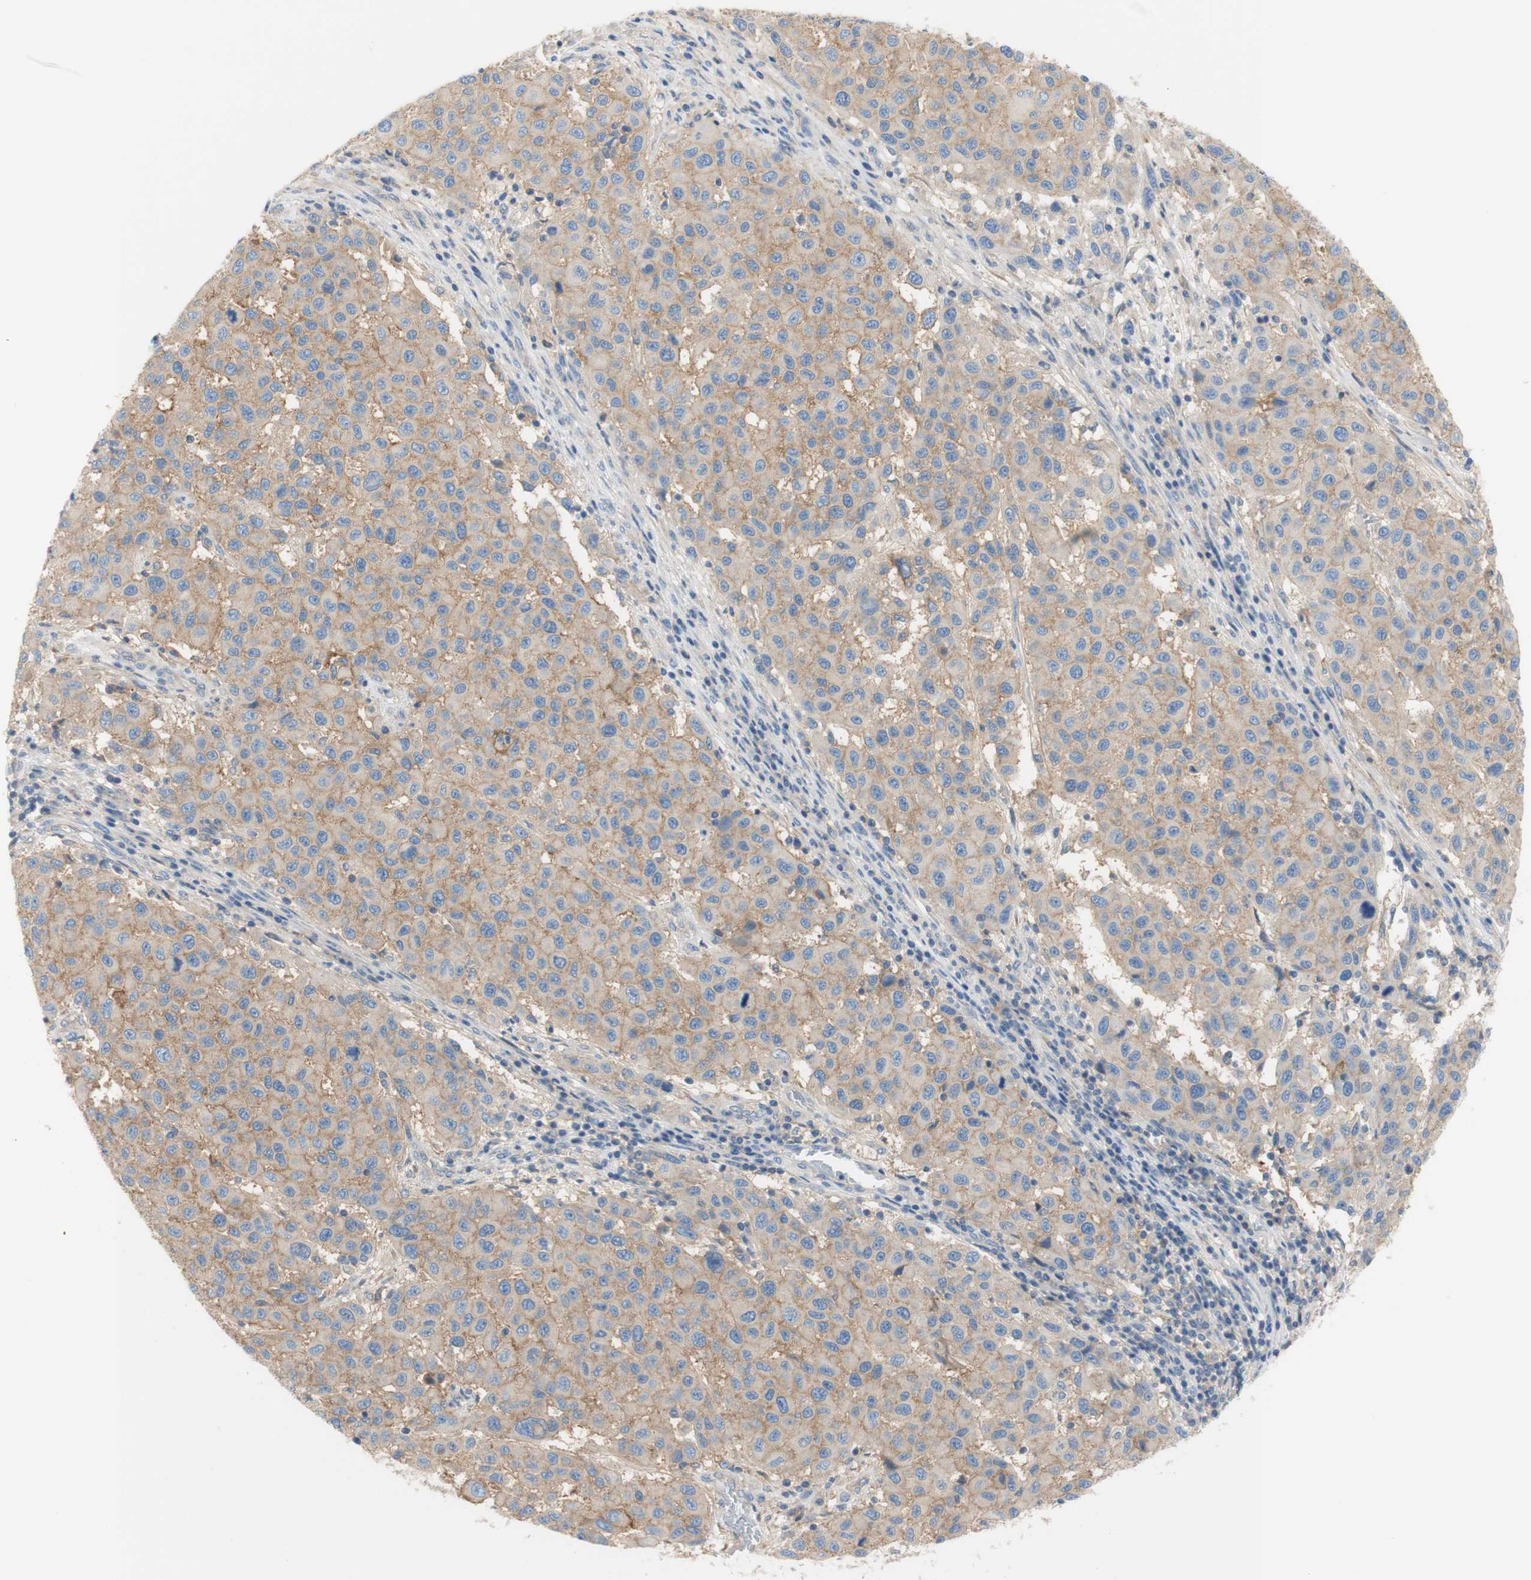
{"staining": {"intensity": "moderate", "quantity": ">75%", "location": "cytoplasmic/membranous"}, "tissue": "melanoma", "cell_type": "Tumor cells", "image_type": "cancer", "snomed": [{"axis": "morphology", "description": "Malignant melanoma, Metastatic site"}, {"axis": "topography", "description": "Lymph node"}], "caption": "Human melanoma stained for a protein (brown) shows moderate cytoplasmic/membranous positive staining in approximately >75% of tumor cells.", "gene": "ATP2B1", "patient": {"sex": "male", "age": 61}}